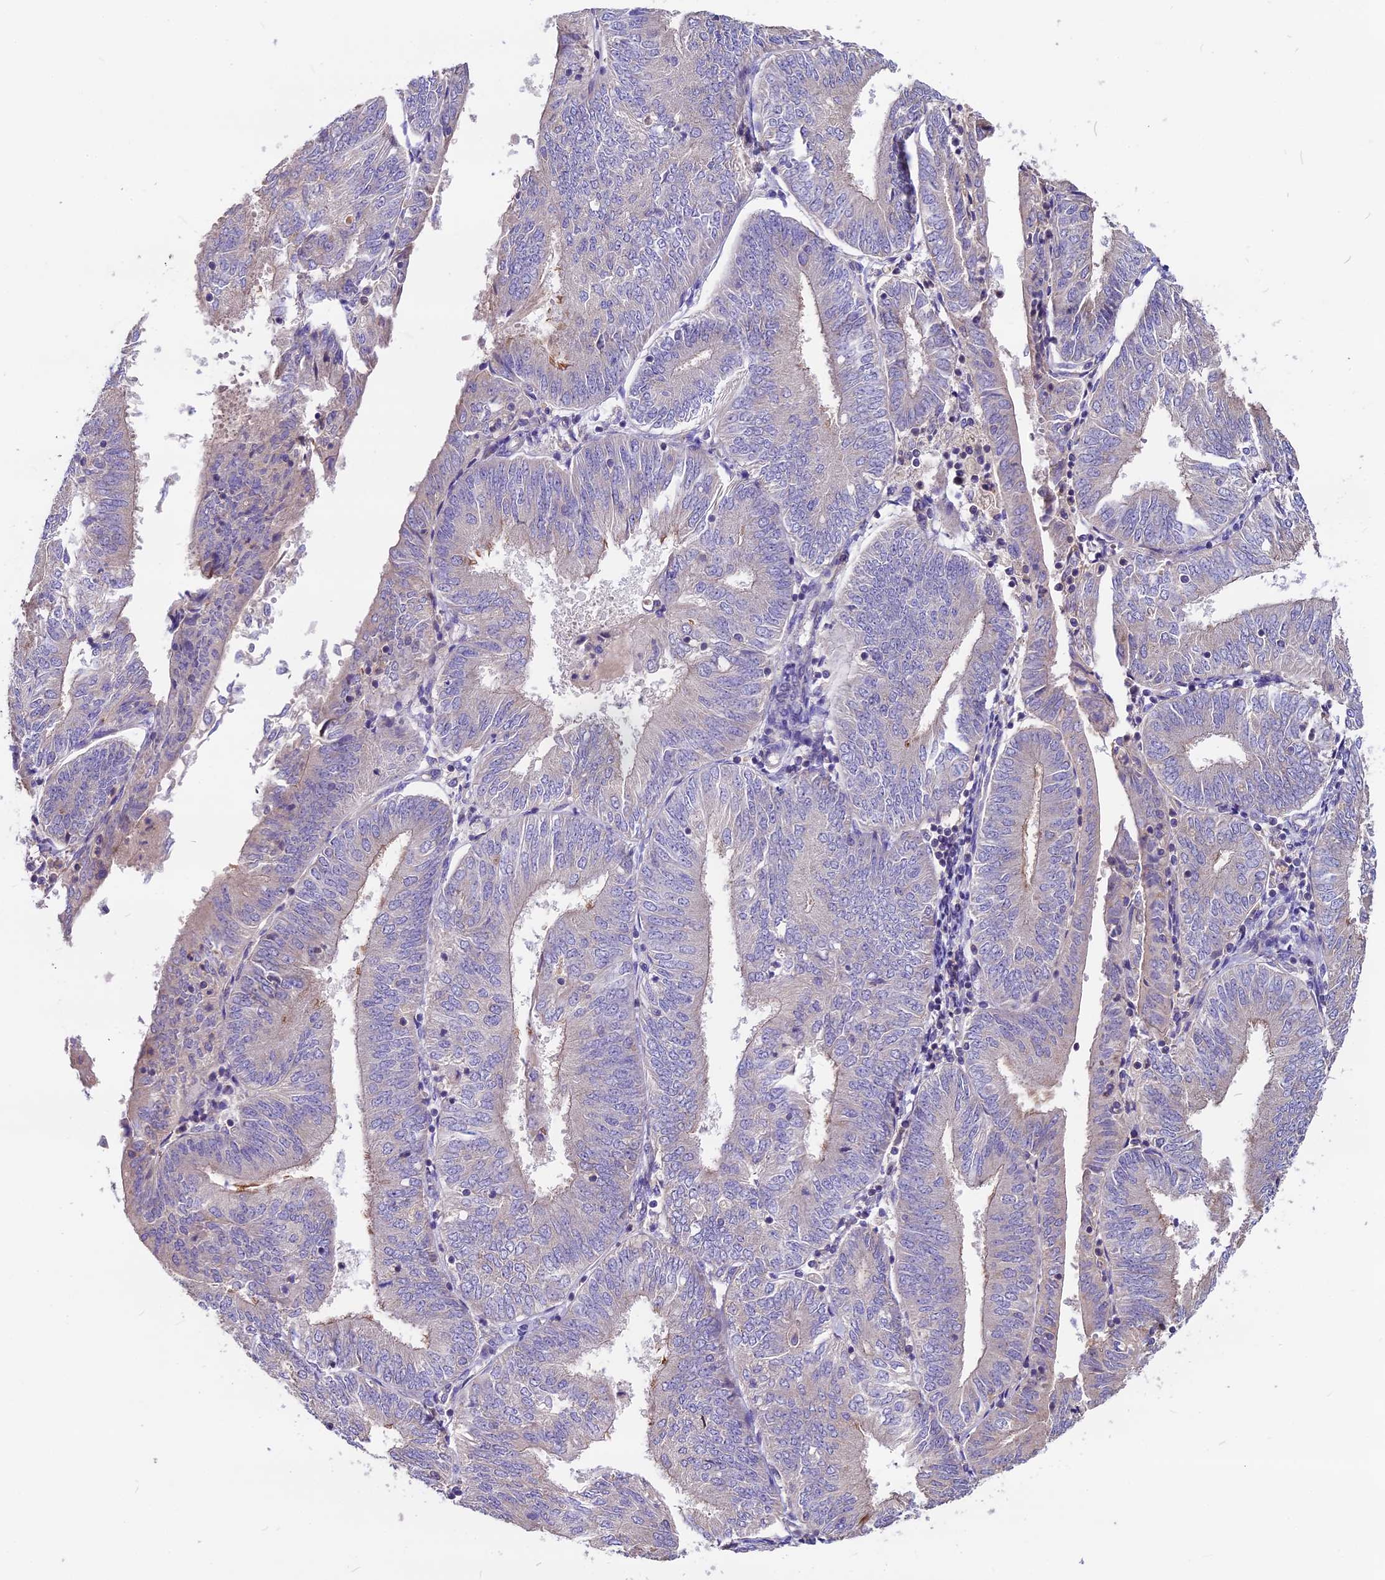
{"staining": {"intensity": "negative", "quantity": "none", "location": "none"}, "tissue": "endometrial cancer", "cell_type": "Tumor cells", "image_type": "cancer", "snomed": [{"axis": "morphology", "description": "Adenocarcinoma, NOS"}, {"axis": "topography", "description": "Endometrium"}], "caption": "Adenocarcinoma (endometrial) stained for a protein using immunohistochemistry demonstrates no positivity tumor cells.", "gene": "ANO3", "patient": {"sex": "female", "age": 58}}